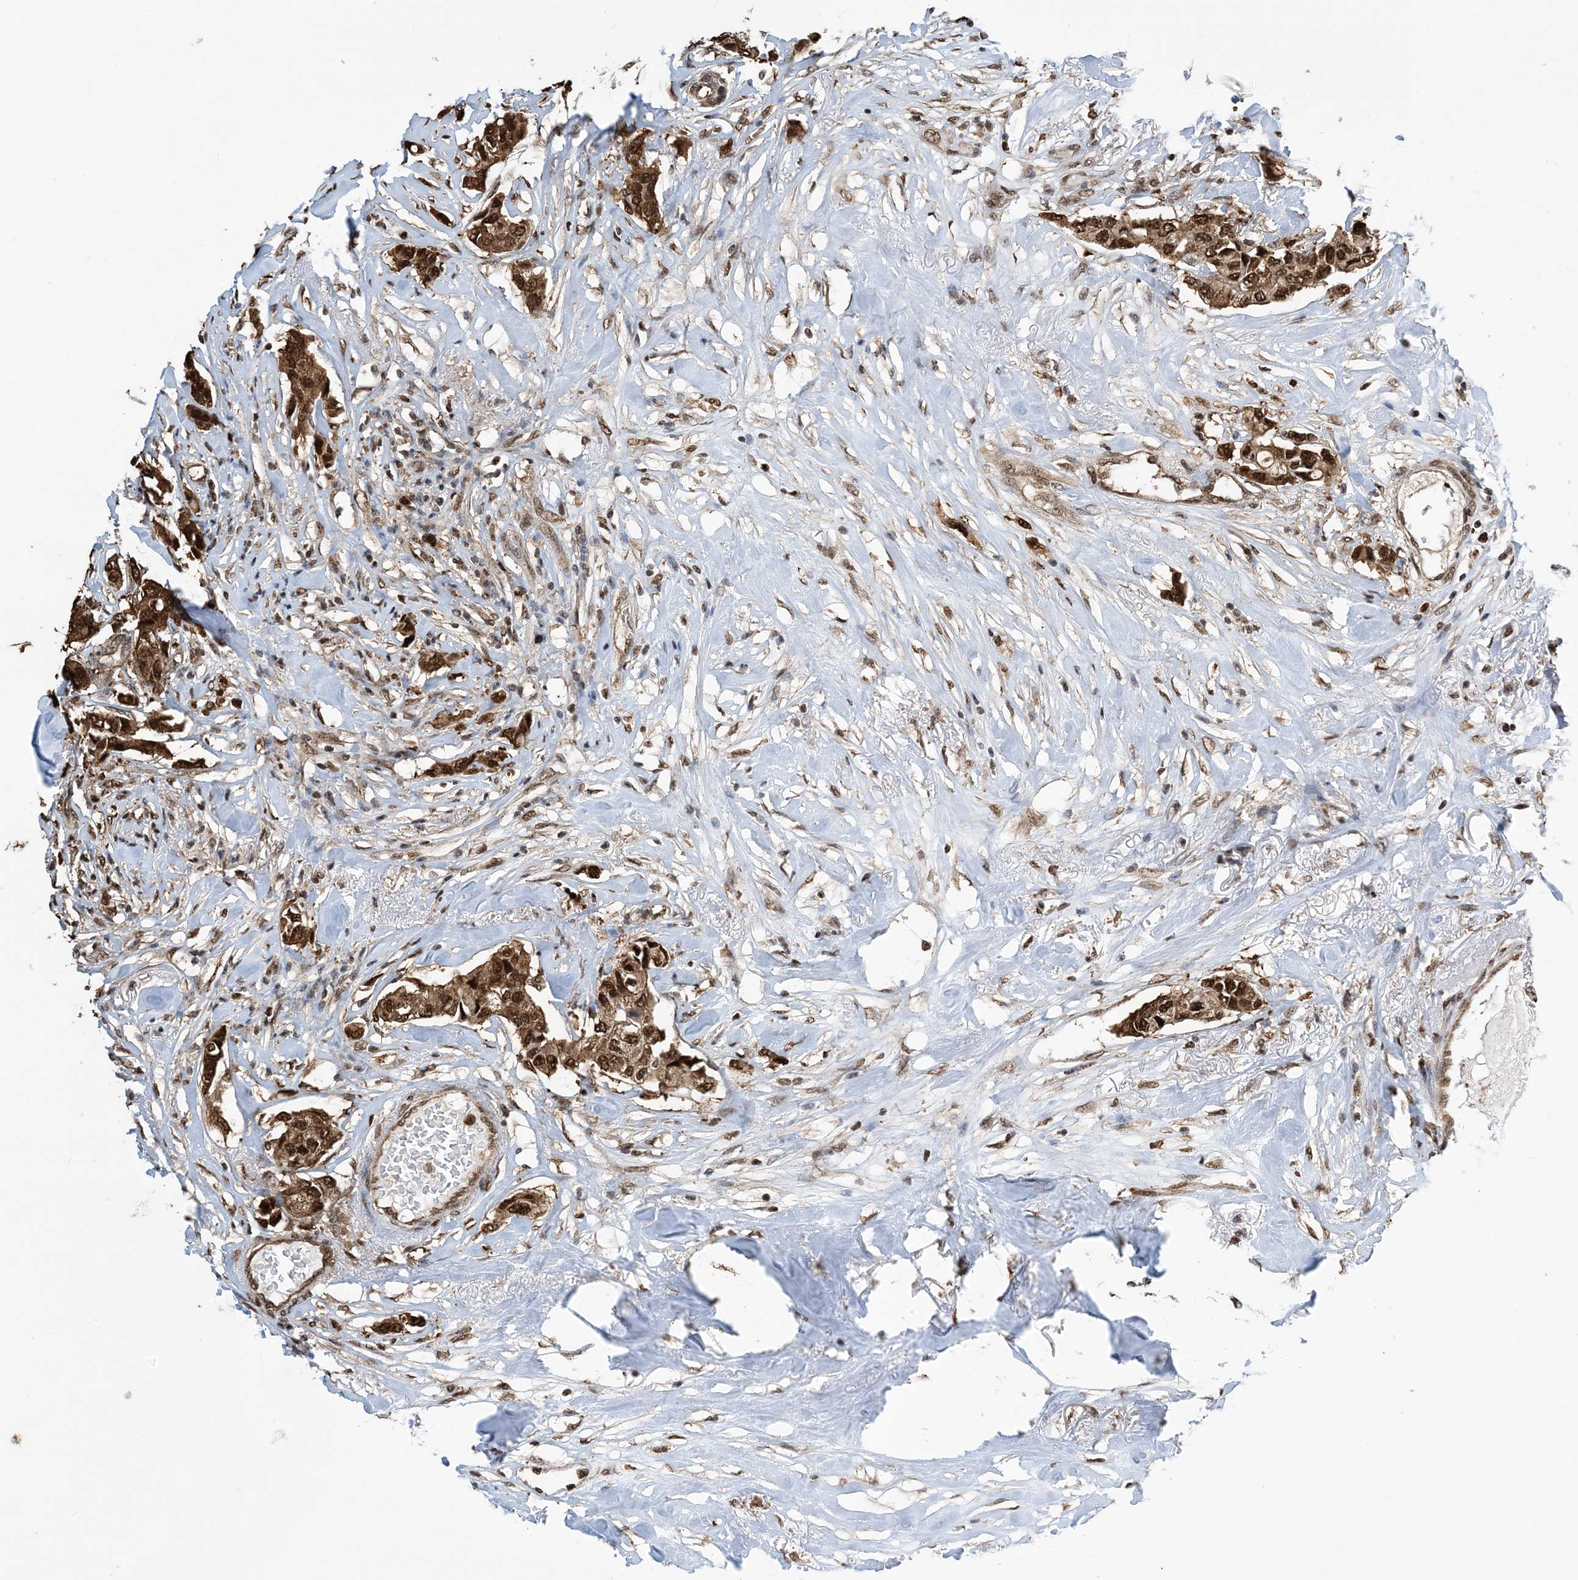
{"staining": {"intensity": "strong", "quantity": ">75%", "location": "cytoplasmic/membranous,nuclear"}, "tissue": "breast cancer", "cell_type": "Tumor cells", "image_type": "cancer", "snomed": [{"axis": "morphology", "description": "Duct carcinoma"}, {"axis": "topography", "description": "Breast"}], "caption": "Immunohistochemistry of breast cancer demonstrates high levels of strong cytoplasmic/membranous and nuclear staining in about >75% of tumor cells.", "gene": "HSPA1A", "patient": {"sex": "female", "age": 80}}